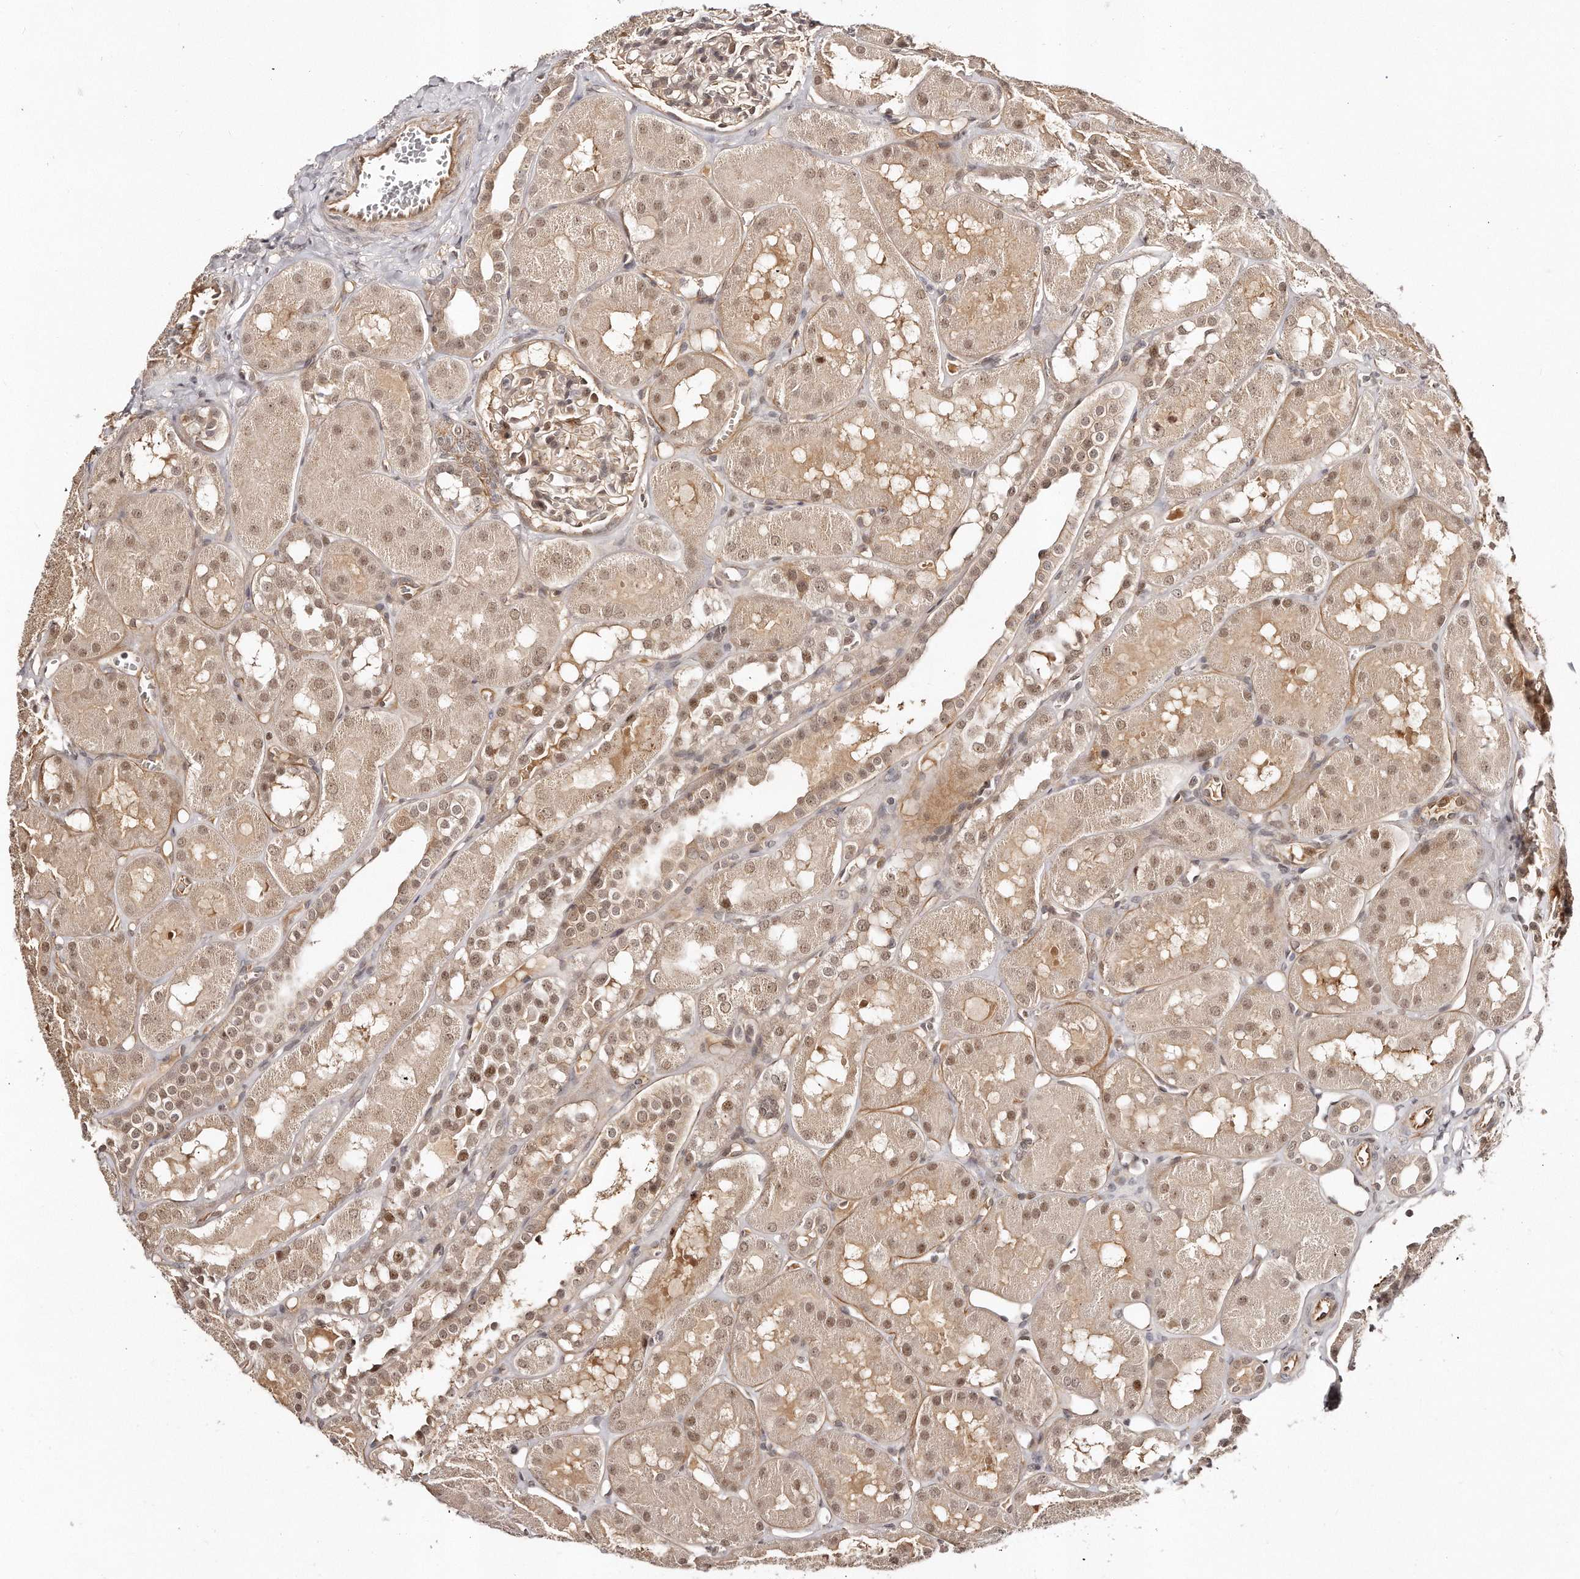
{"staining": {"intensity": "moderate", "quantity": ">75%", "location": "cytoplasmic/membranous,nuclear"}, "tissue": "kidney", "cell_type": "Cells in glomeruli", "image_type": "normal", "snomed": [{"axis": "morphology", "description": "Normal tissue, NOS"}, {"axis": "topography", "description": "Kidney"}], "caption": "About >75% of cells in glomeruli in unremarkable human kidney demonstrate moderate cytoplasmic/membranous,nuclear protein expression as visualized by brown immunohistochemical staining.", "gene": "SOX4", "patient": {"sex": "male", "age": 16}}